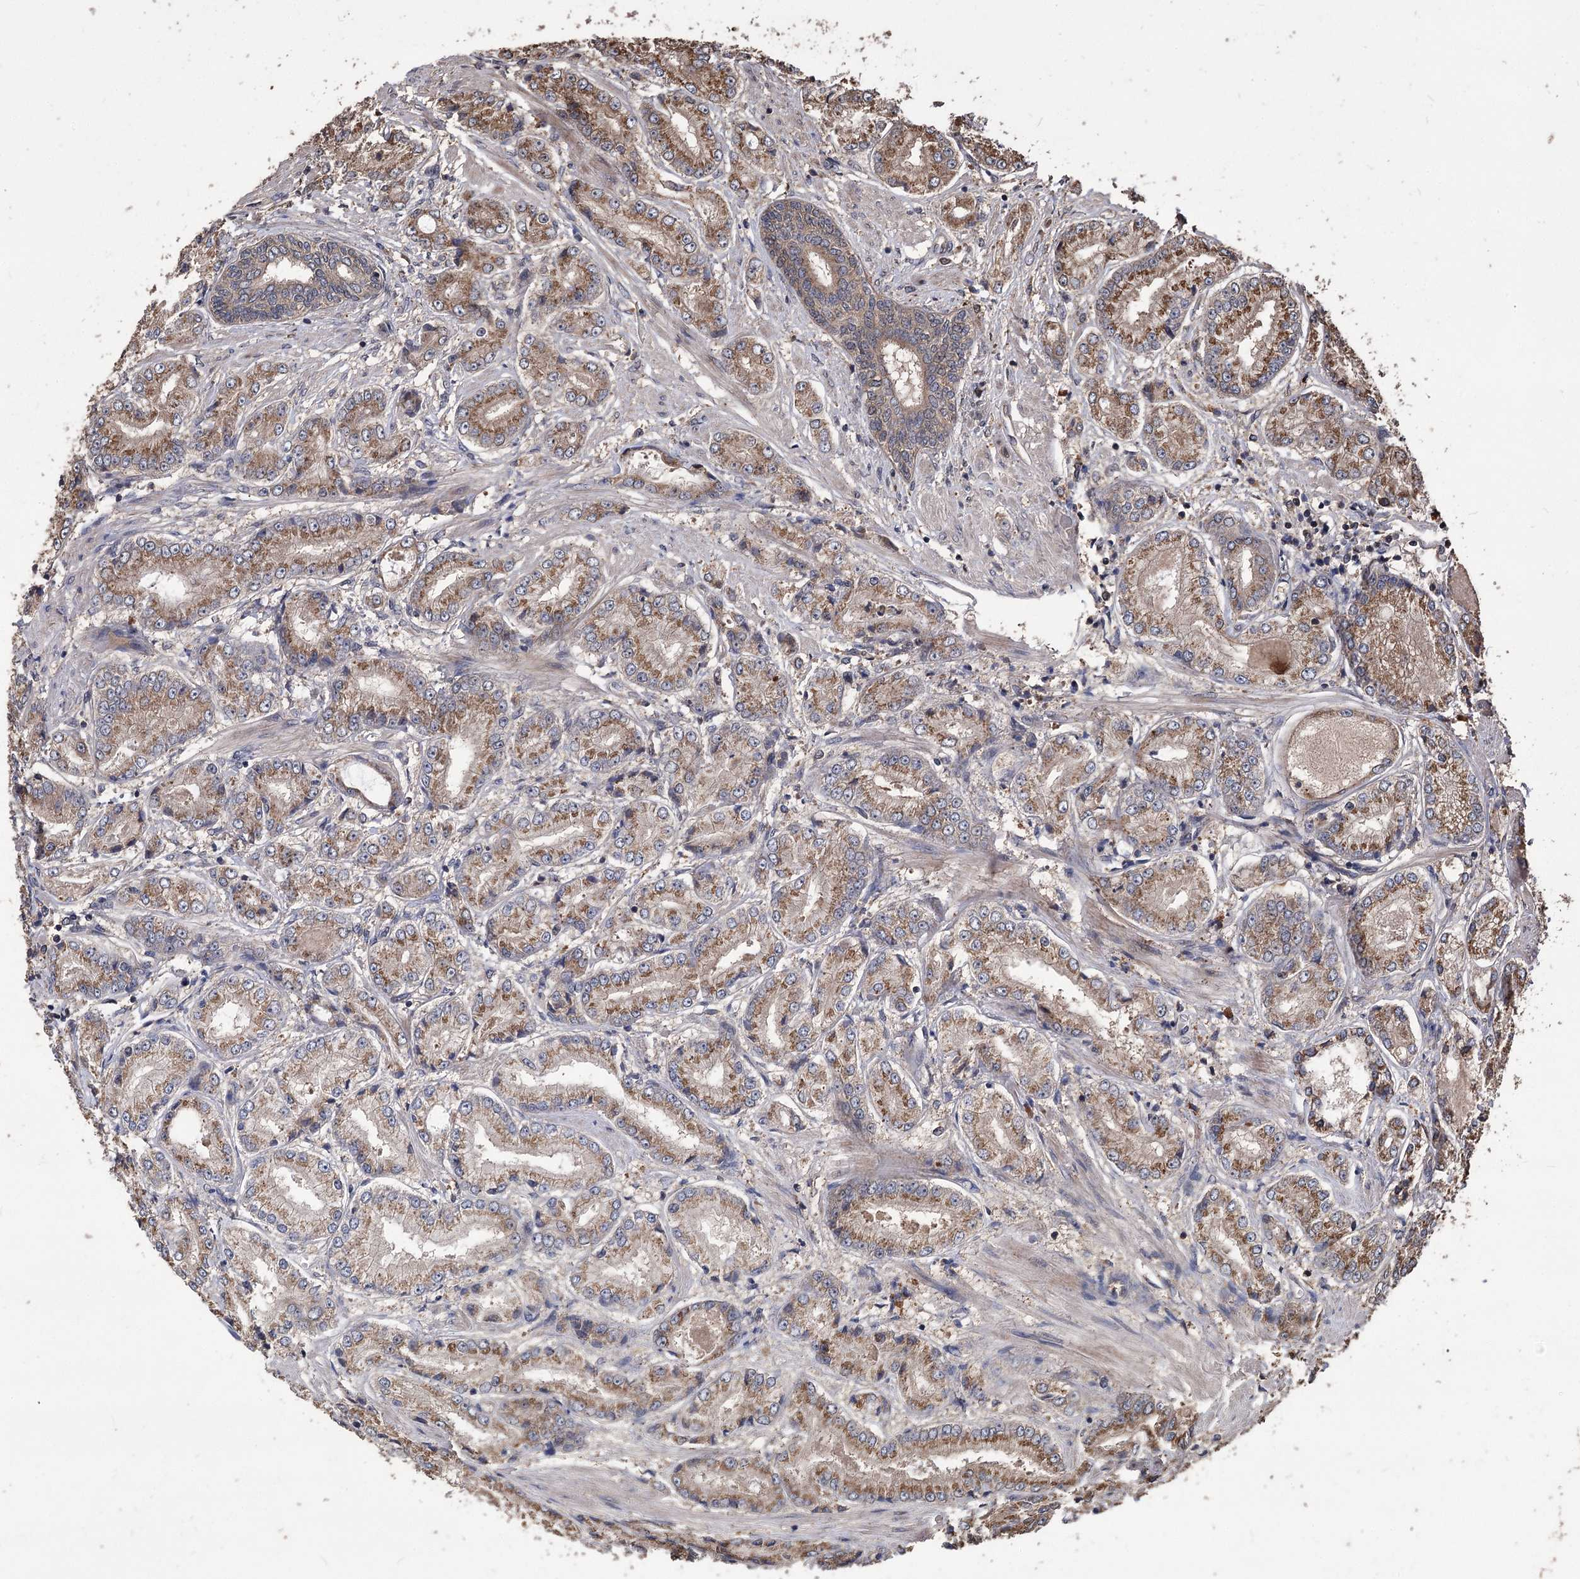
{"staining": {"intensity": "moderate", "quantity": ">75%", "location": "cytoplasmic/membranous"}, "tissue": "prostate cancer", "cell_type": "Tumor cells", "image_type": "cancer", "snomed": [{"axis": "morphology", "description": "Adenocarcinoma, High grade"}, {"axis": "topography", "description": "Prostate"}], "caption": "About >75% of tumor cells in human prostate cancer (high-grade adenocarcinoma) reveal moderate cytoplasmic/membranous protein staining as visualized by brown immunohistochemical staining.", "gene": "RASSF3", "patient": {"sex": "male", "age": 59}}